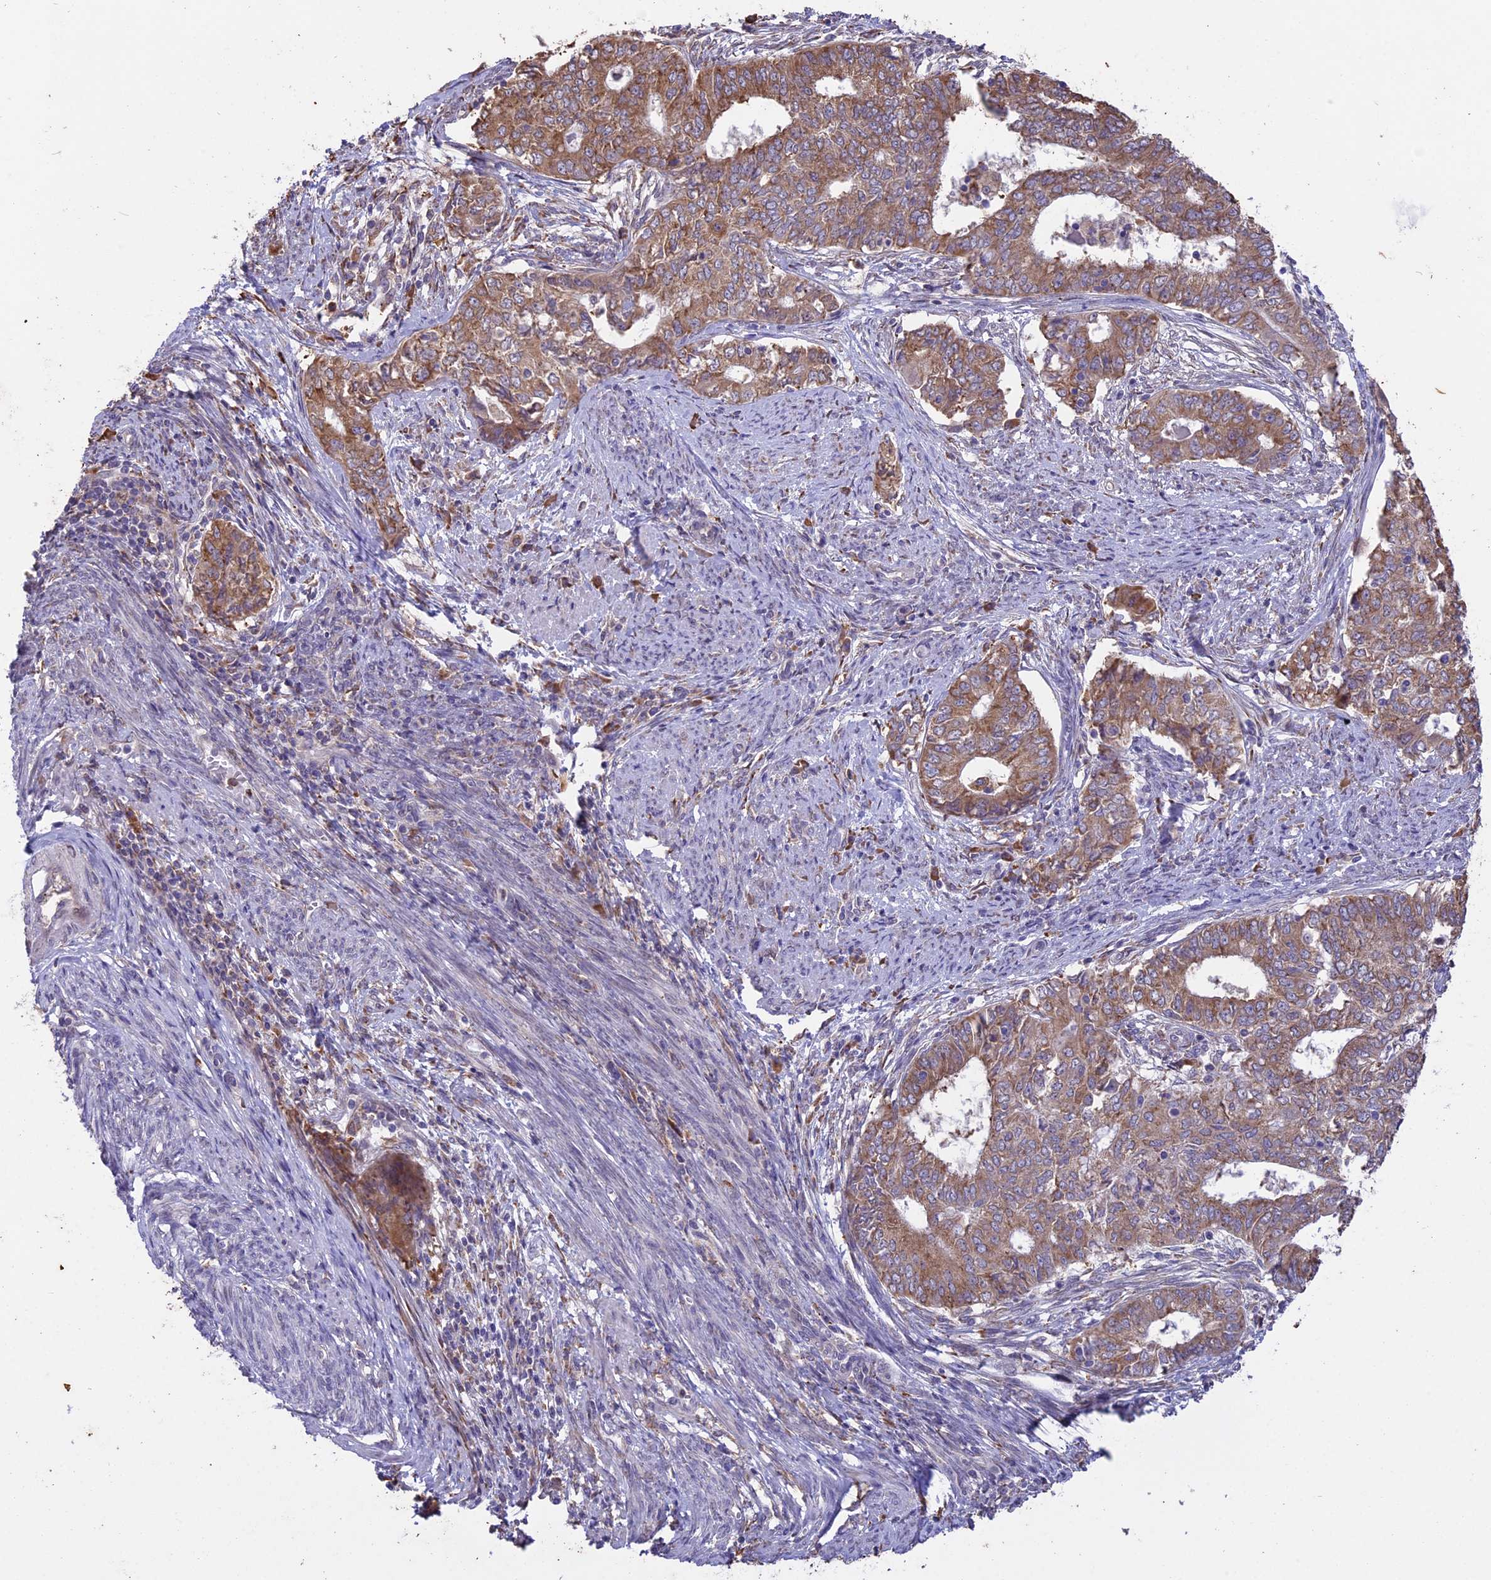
{"staining": {"intensity": "moderate", "quantity": ">75%", "location": "cytoplasmic/membranous"}, "tissue": "endometrial cancer", "cell_type": "Tumor cells", "image_type": "cancer", "snomed": [{"axis": "morphology", "description": "Adenocarcinoma, NOS"}, {"axis": "topography", "description": "Endometrium"}], "caption": "Immunohistochemistry histopathology image of endometrial cancer (adenocarcinoma) stained for a protein (brown), which exhibits medium levels of moderate cytoplasmic/membranous positivity in approximately >75% of tumor cells.", "gene": "DMRTA2", "patient": {"sex": "female", "age": 62}}